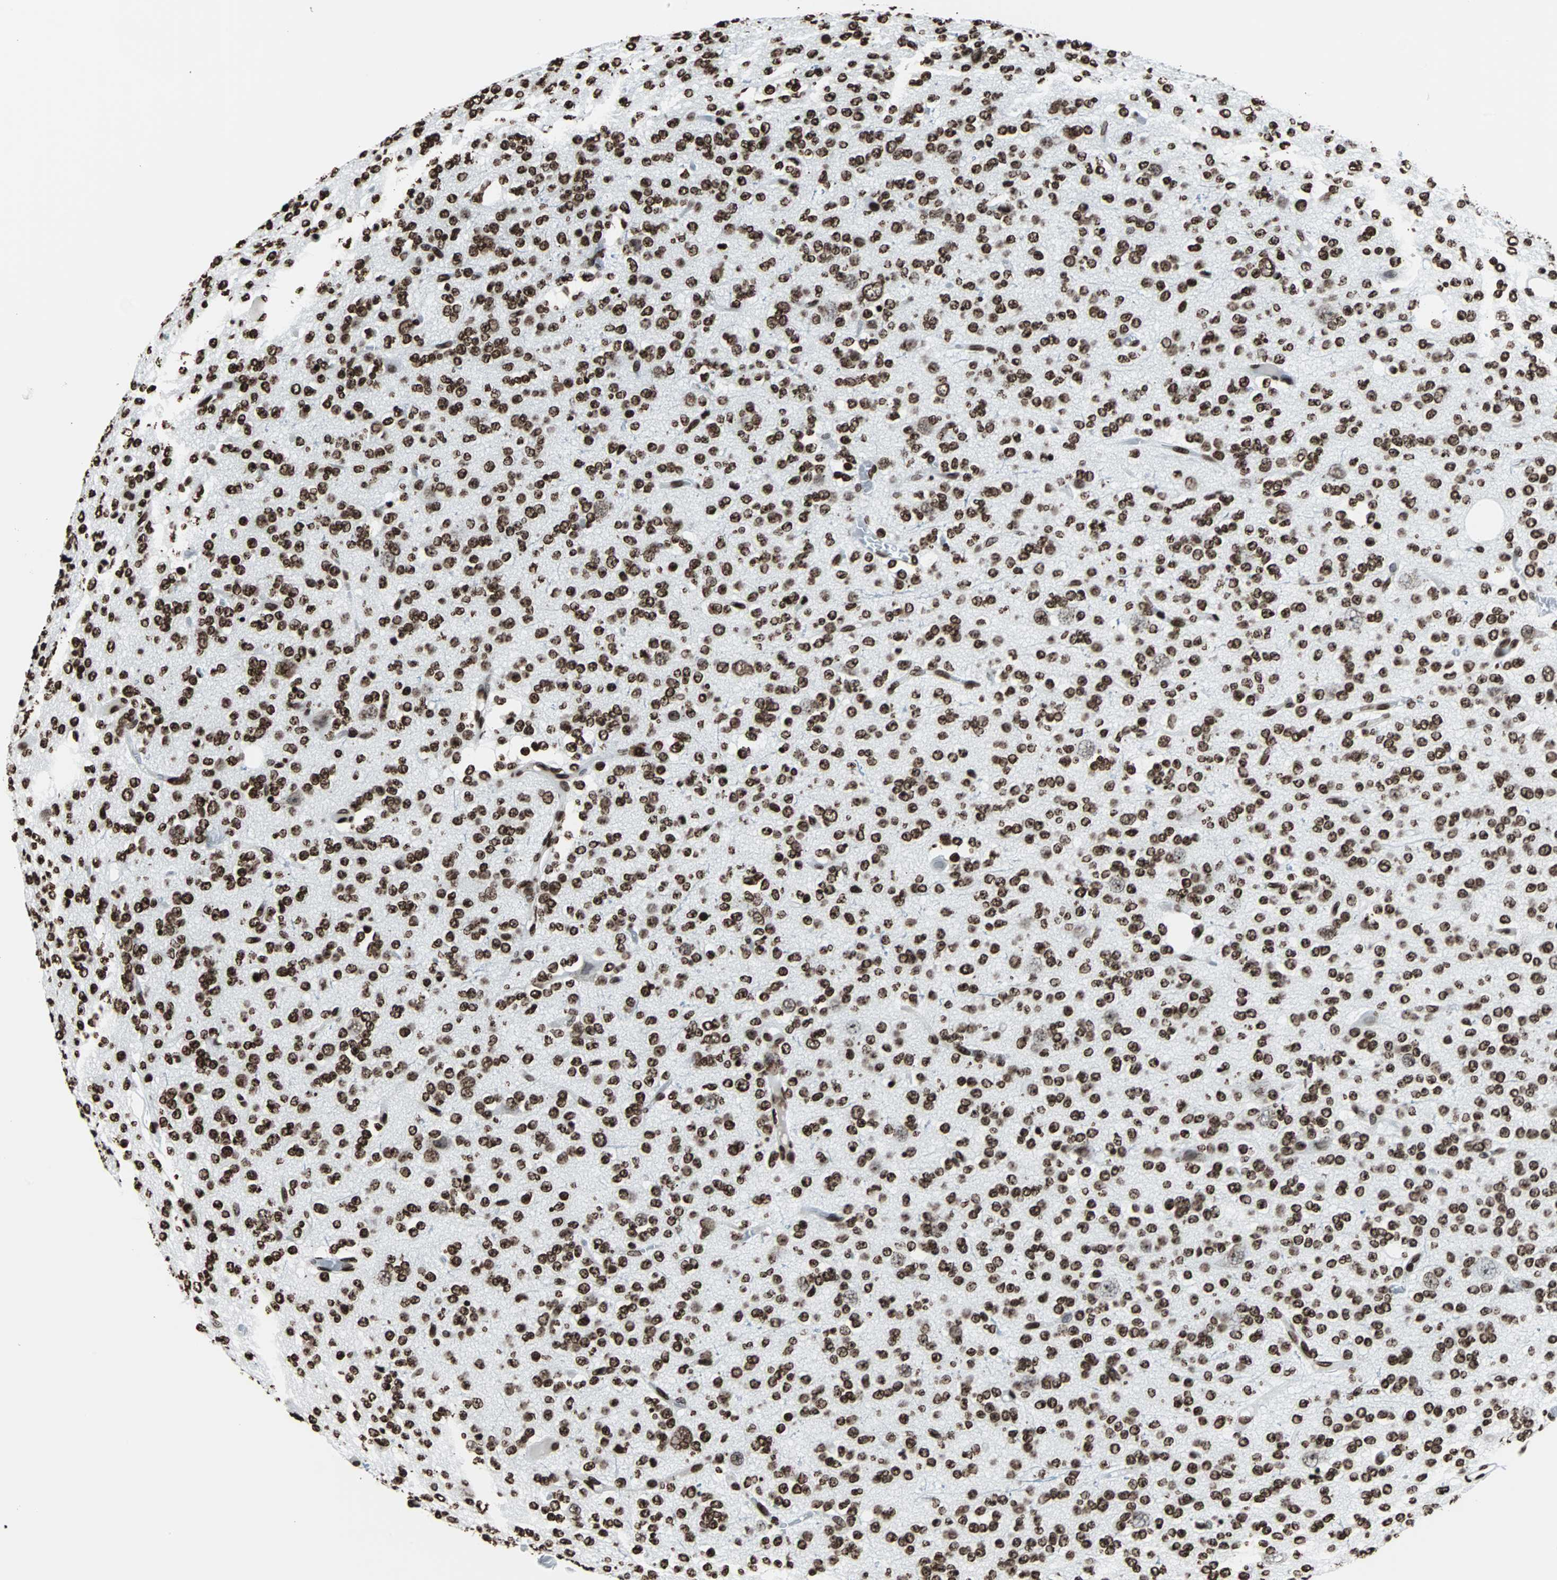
{"staining": {"intensity": "strong", "quantity": ">75%", "location": "nuclear"}, "tissue": "glioma", "cell_type": "Tumor cells", "image_type": "cancer", "snomed": [{"axis": "morphology", "description": "Glioma, malignant, Low grade"}, {"axis": "topography", "description": "Brain"}], "caption": "This image reveals immunohistochemistry (IHC) staining of malignant glioma (low-grade), with high strong nuclear positivity in about >75% of tumor cells.", "gene": "H2BC18", "patient": {"sex": "male", "age": 38}}